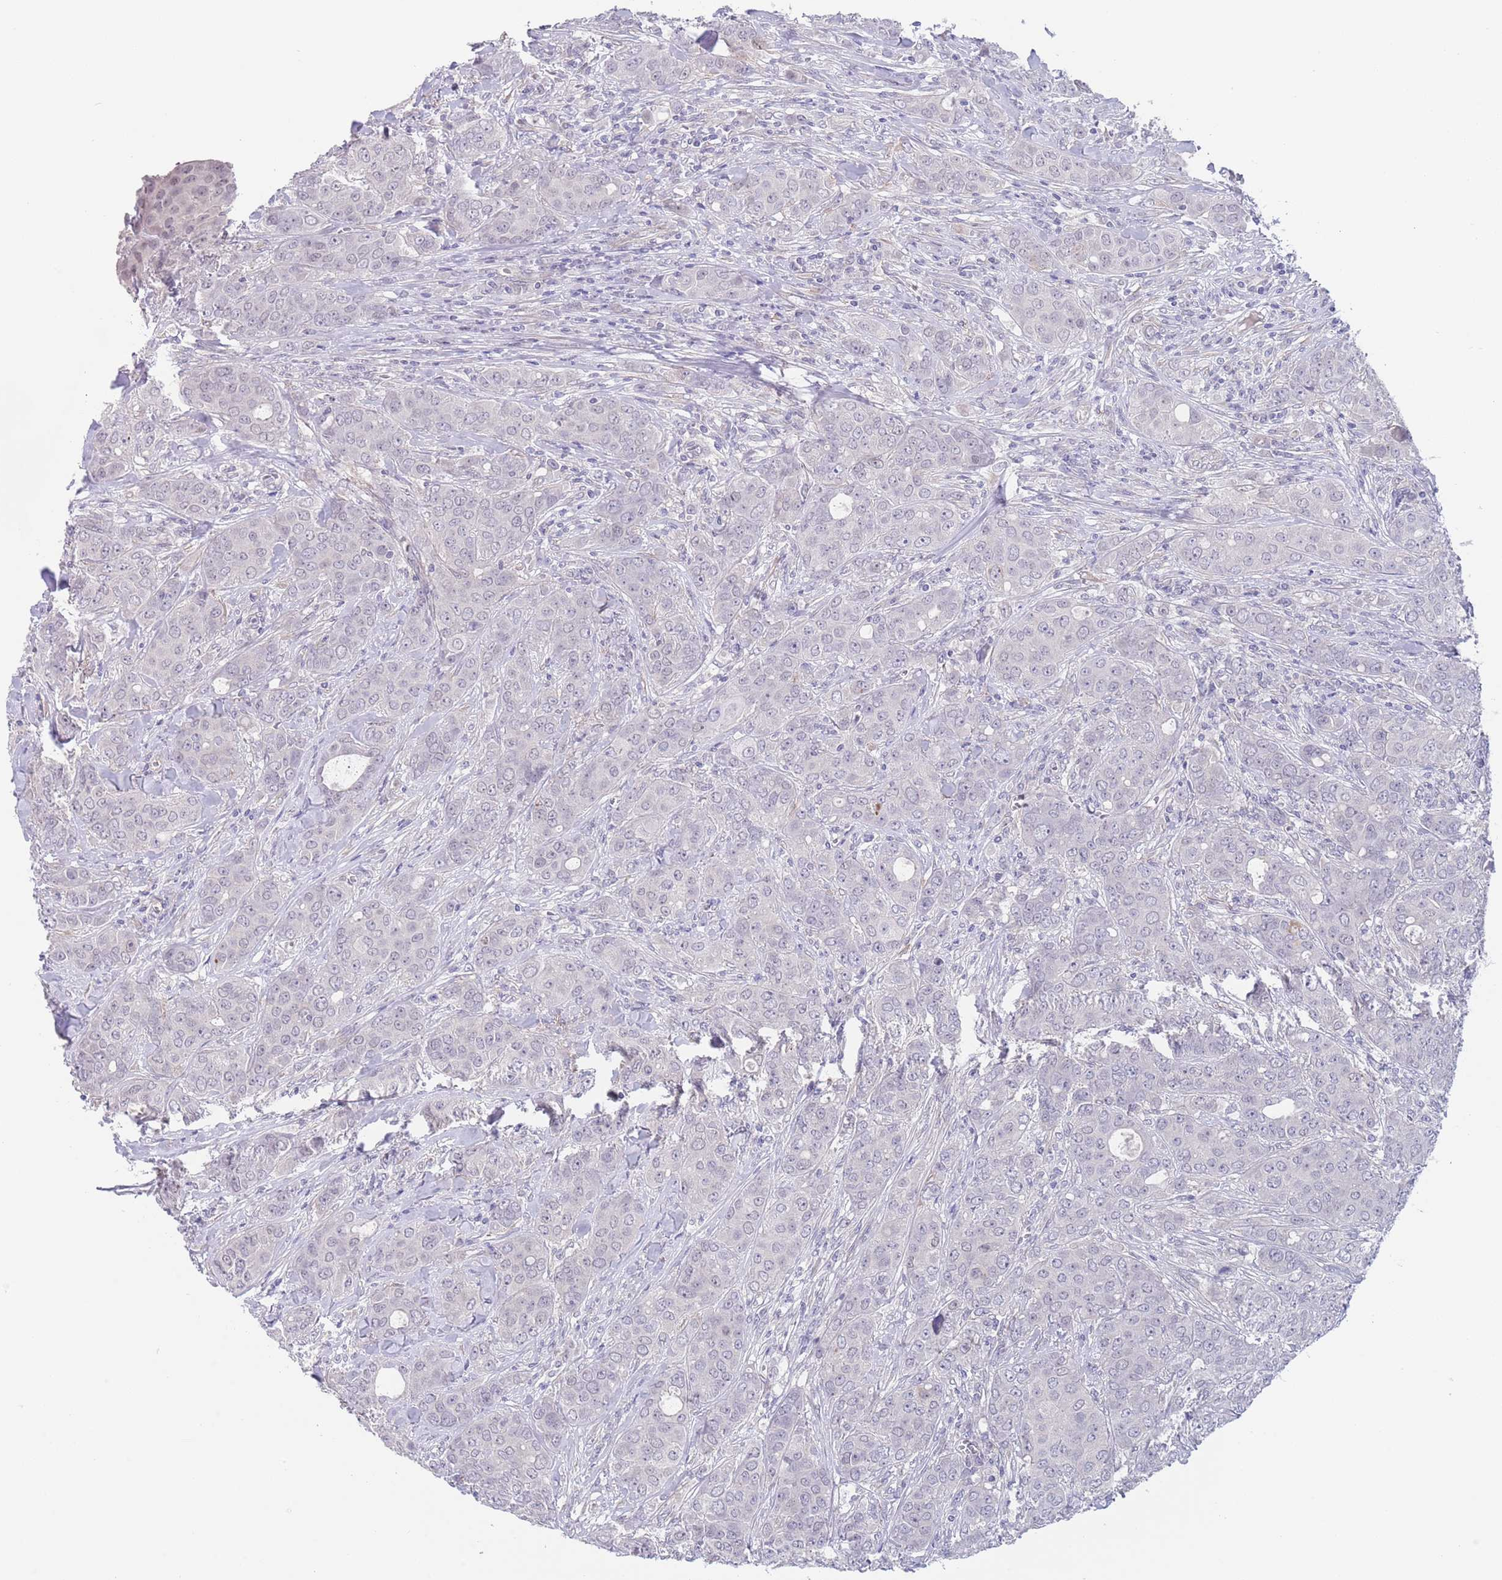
{"staining": {"intensity": "negative", "quantity": "none", "location": "none"}, "tissue": "breast cancer", "cell_type": "Tumor cells", "image_type": "cancer", "snomed": [{"axis": "morphology", "description": "Duct carcinoma"}, {"axis": "topography", "description": "Breast"}], "caption": "Histopathology image shows no significant protein expression in tumor cells of breast cancer.", "gene": "RNF169", "patient": {"sex": "female", "age": 43}}